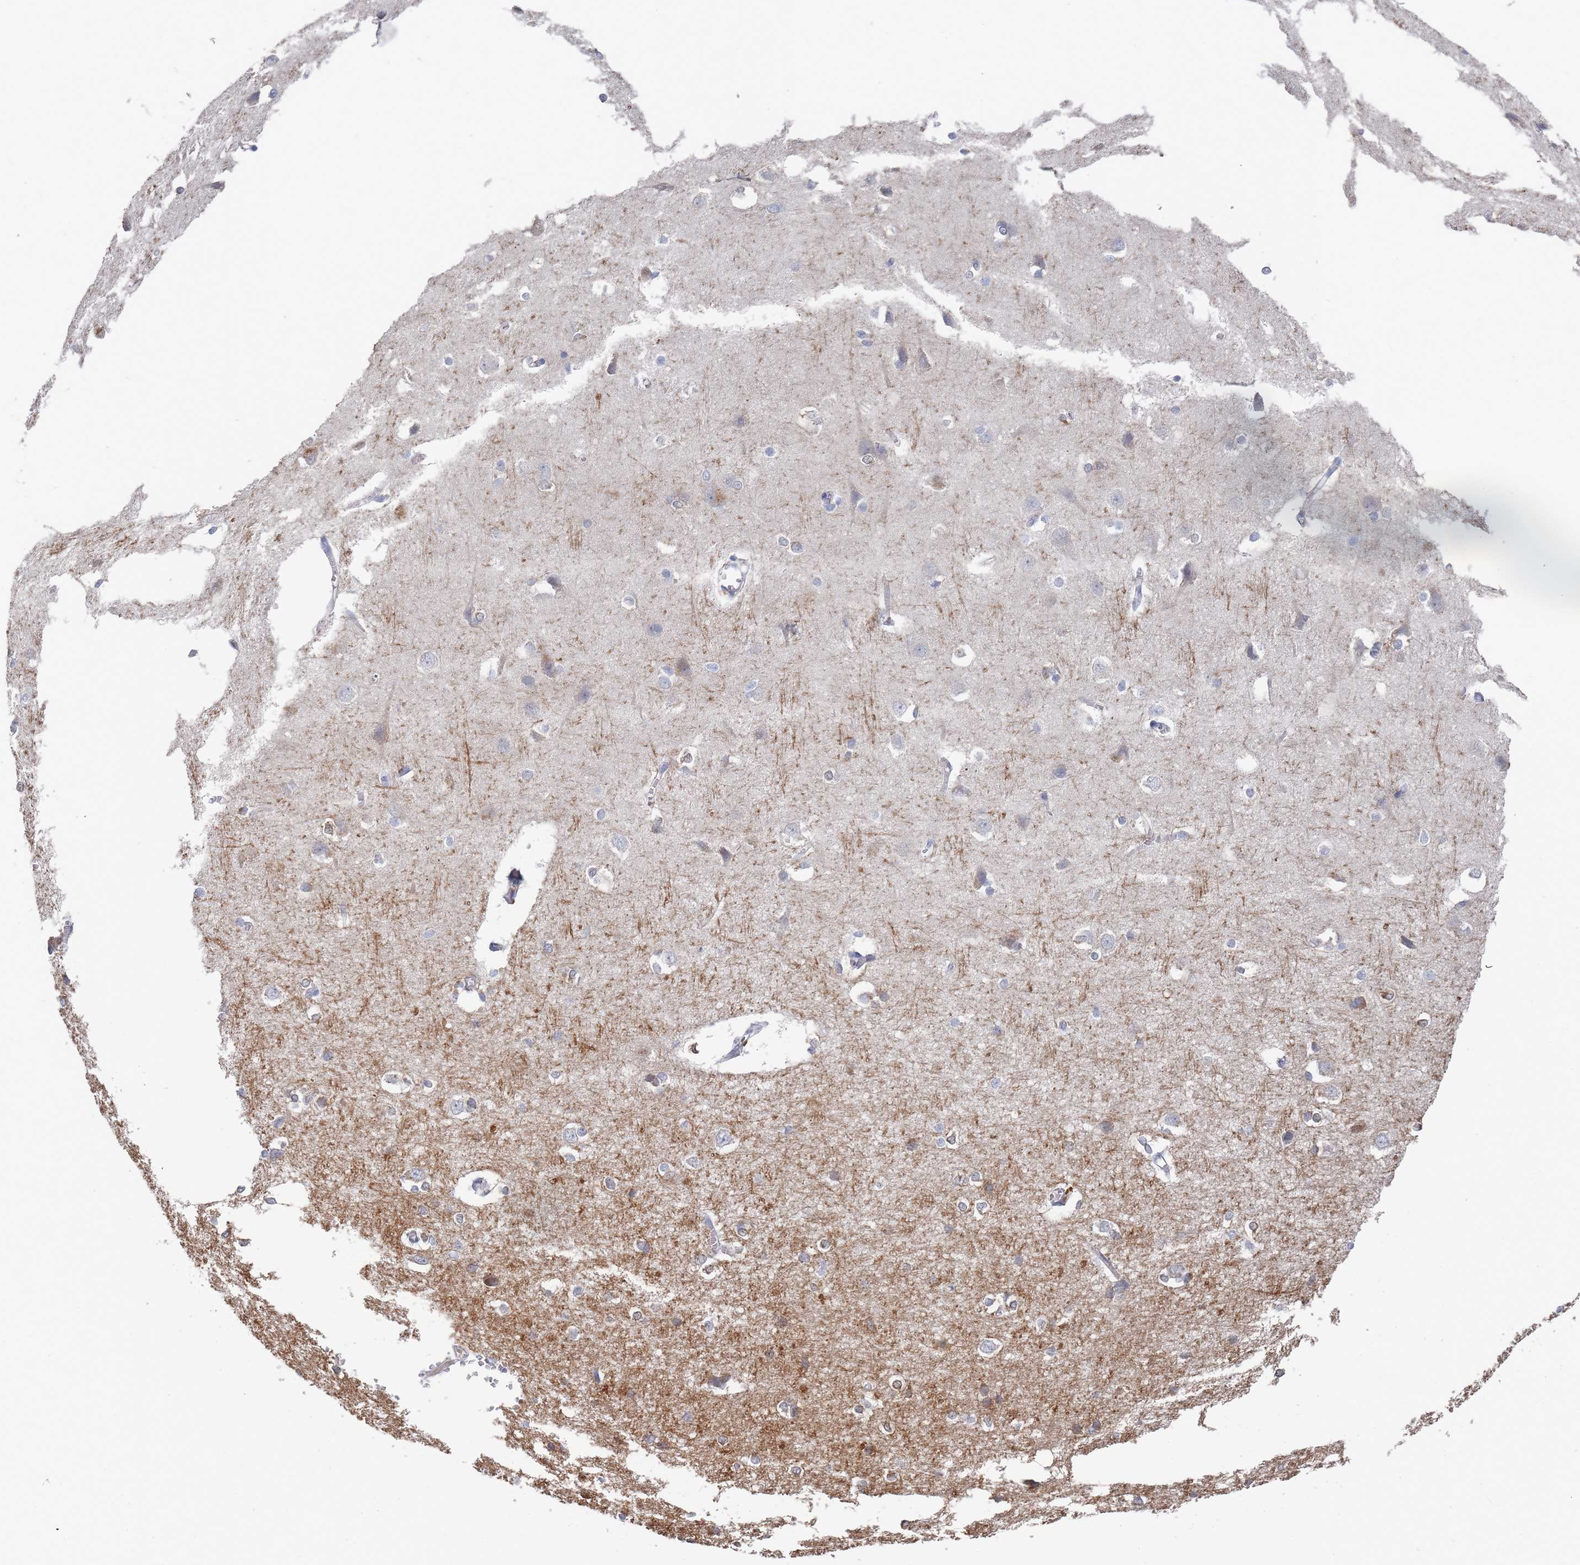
{"staining": {"intensity": "negative", "quantity": "none", "location": "none"}, "tissue": "cerebral cortex", "cell_type": "Endothelial cells", "image_type": "normal", "snomed": [{"axis": "morphology", "description": "Normal tissue, NOS"}, {"axis": "topography", "description": "Cerebral cortex"}], "caption": "Immunohistochemical staining of unremarkable cerebral cortex demonstrates no significant positivity in endothelial cells. (DAB immunohistochemistry (IHC) visualized using brightfield microscopy, high magnification).", "gene": "ACAD11", "patient": {"sex": "male", "age": 37}}